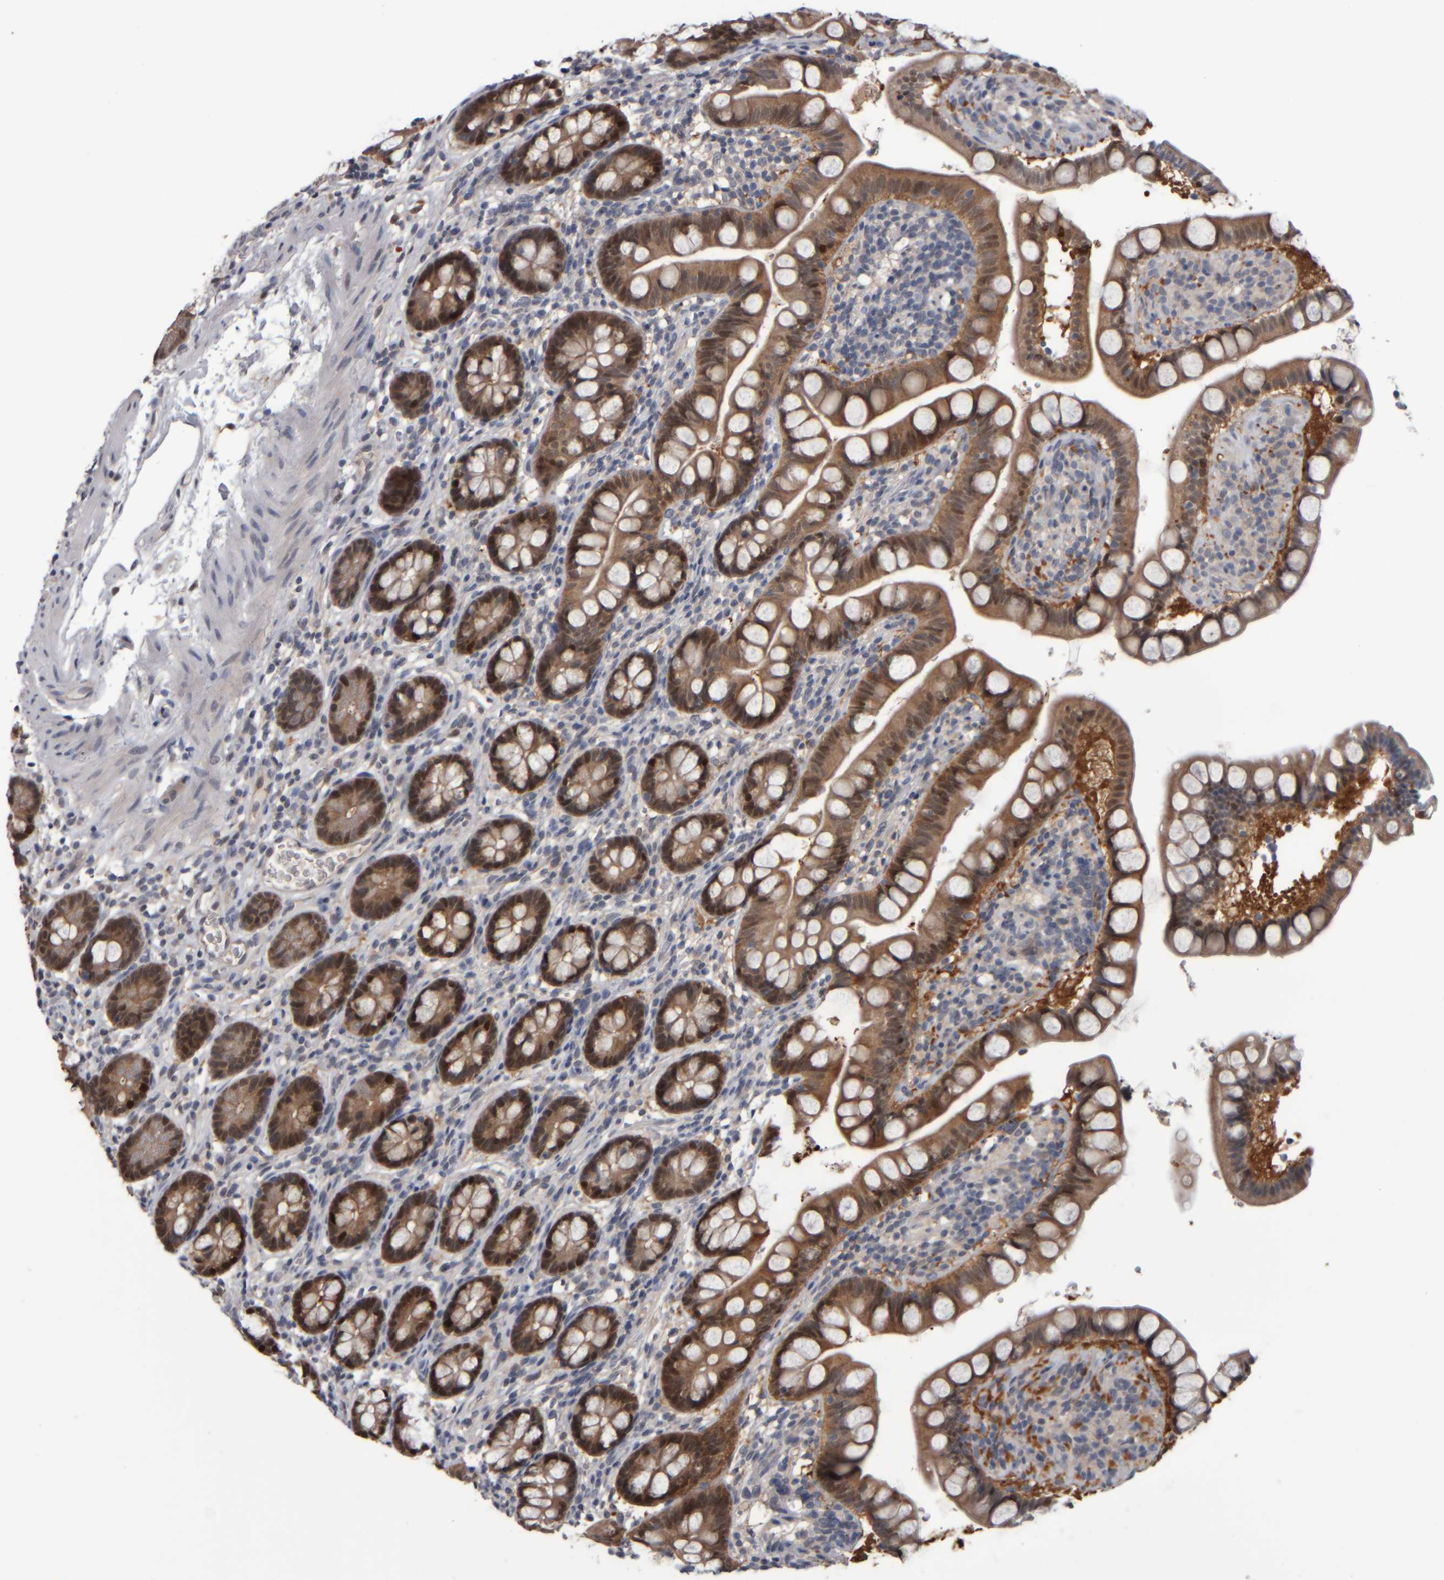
{"staining": {"intensity": "moderate", "quantity": ">75%", "location": "cytoplasmic/membranous,nuclear"}, "tissue": "small intestine", "cell_type": "Glandular cells", "image_type": "normal", "snomed": [{"axis": "morphology", "description": "Normal tissue, NOS"}, {"axis": "topography", "description": "Small intestine"}], "caption": "IHC (DAB) staining of benign human small intestine shows moderate cytoplasmic/membranous,nuclear protein positivity in about >75% of glandular cells. (DAB IHC, brown staining for protein, blue staining for nuclei).", "gene": "COL14A1", "patient": {"sex": "female", "age": 84}}